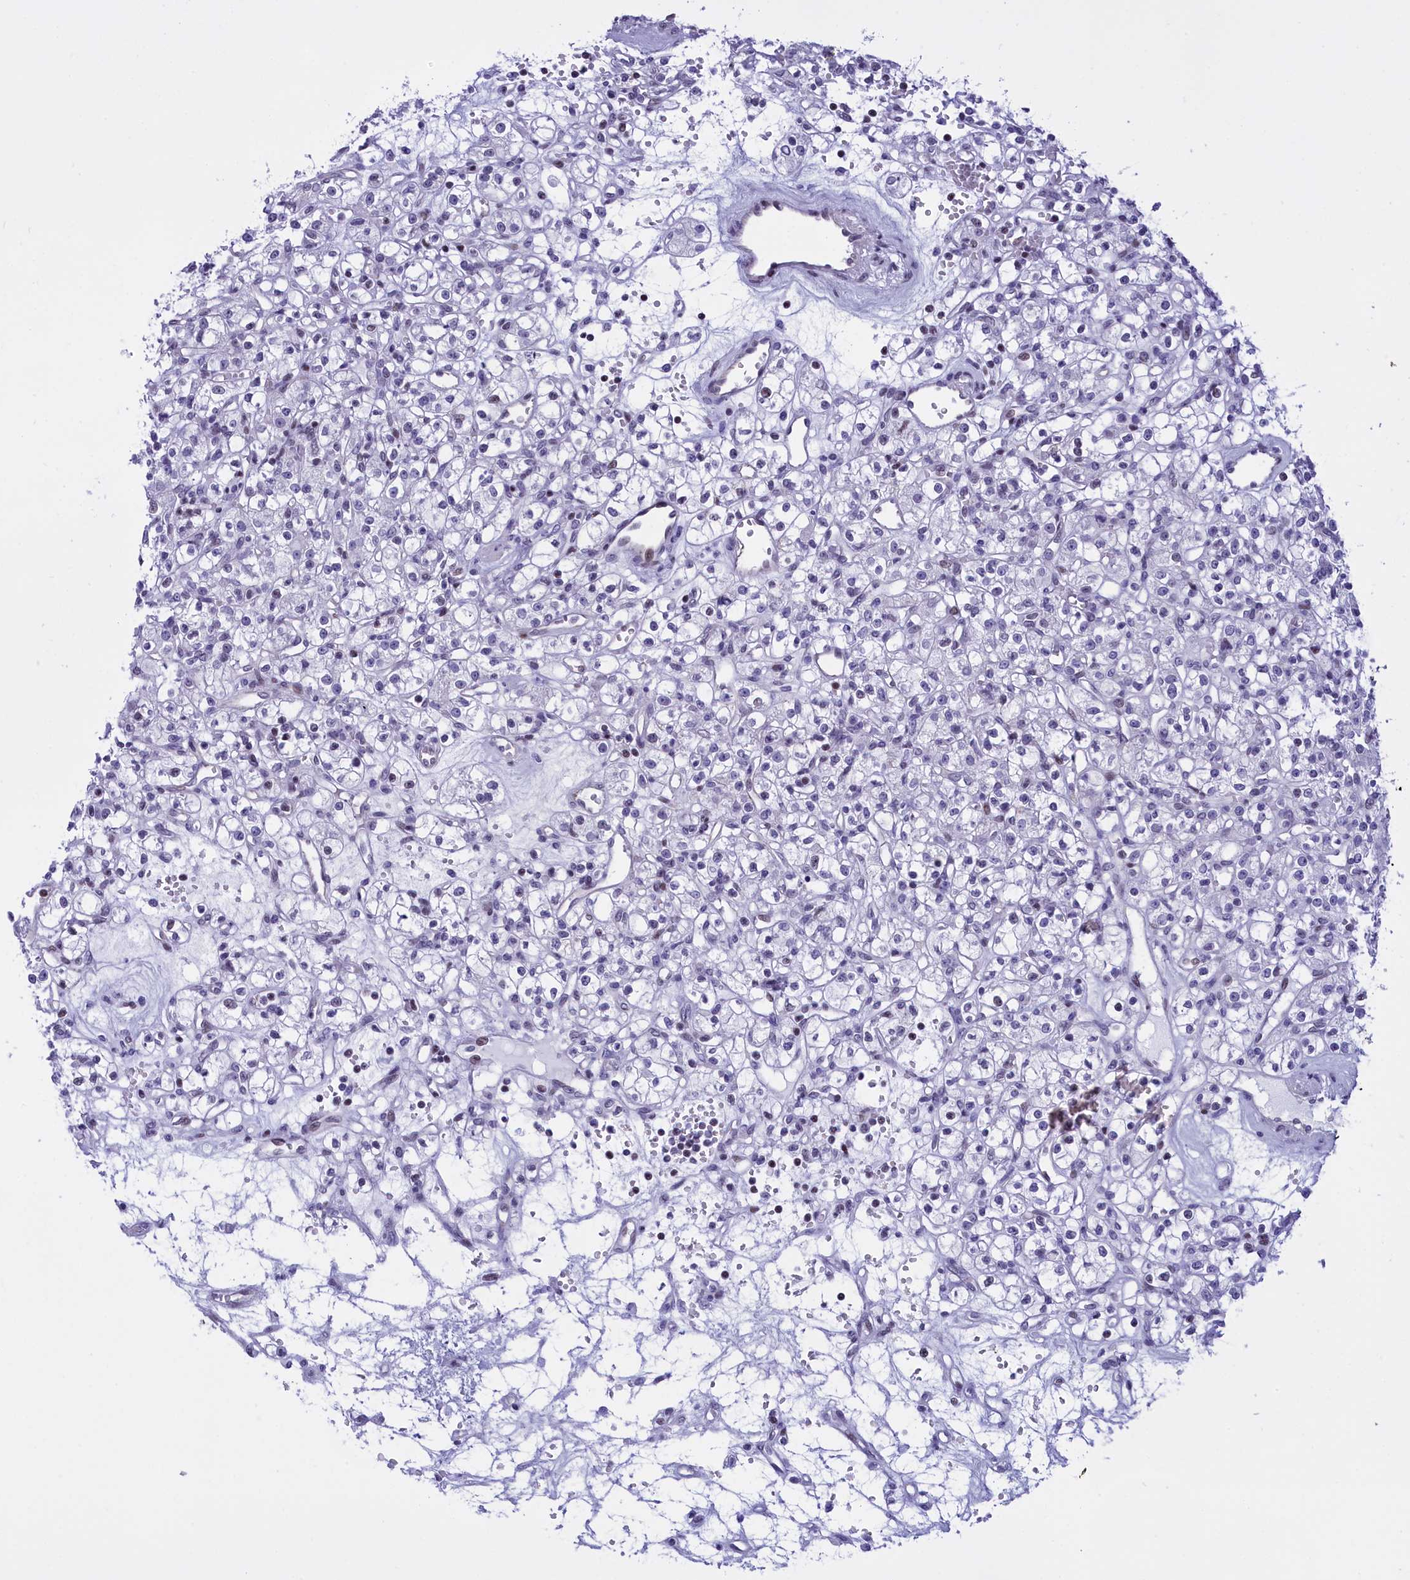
{"staining": {"intensity": "negative", "quantity": "none", "location": "none"}, "tissue": "renal cancer", "cell_type": "Tumor cells", "image_type": "cancer", "snomed": [{"axis": "morphology", "description": "Adenocarcinoma, NOS"}, {"axis": "topography", "description": "Kidney"}], "caption": "The image reveals no significant staining in tumor cells of renal cancer (adenocarcinoma). The staining was performed using DAB (3,3'-diaminobenzidine) to visualize the protein expression in brown, while the nuclei were stained in blue with hematoxylin (Magnification: 20x).", "gene": "SPIRE2", "patient": {"sex": "female", "age": 59}}